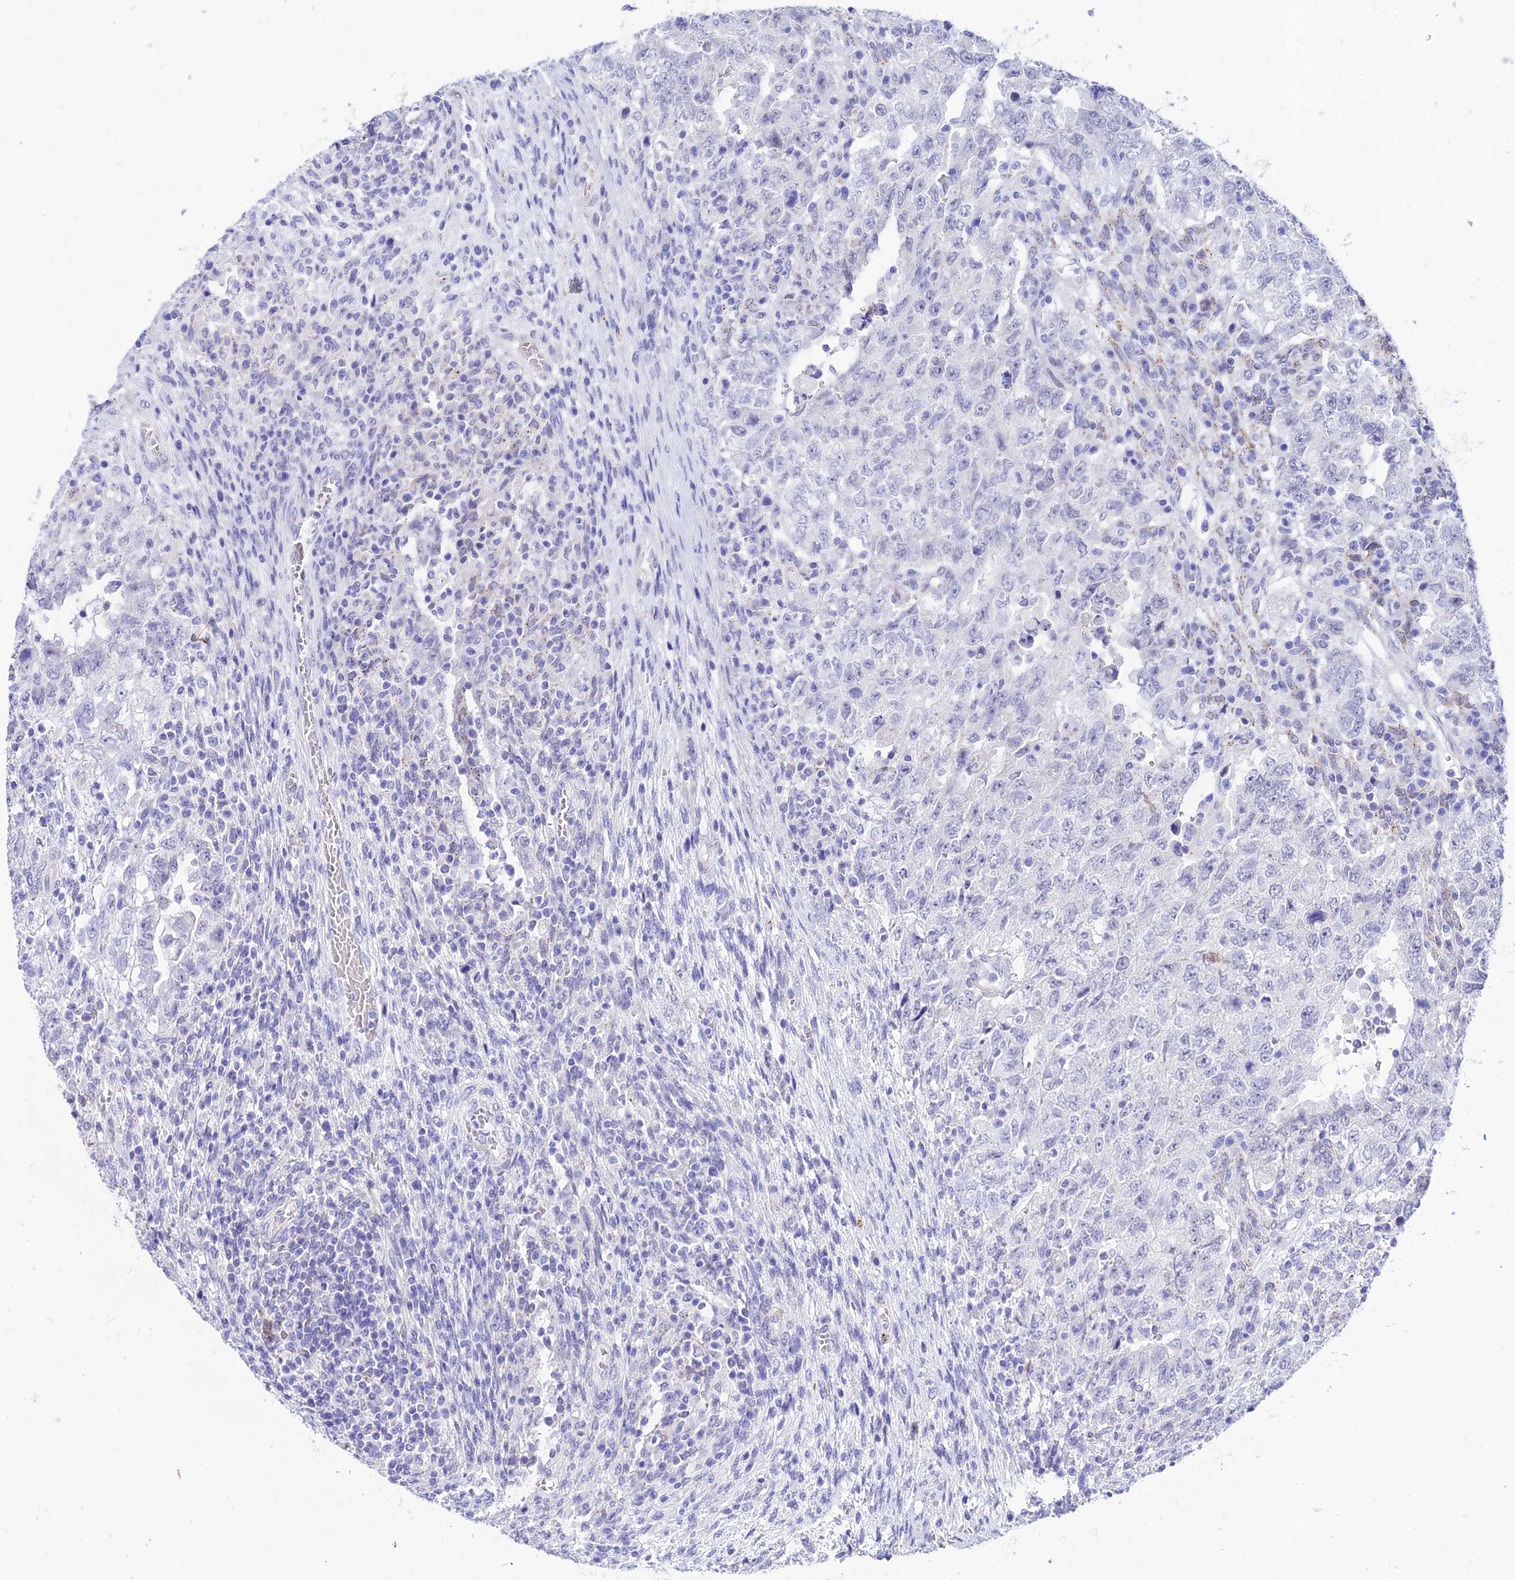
{"staining": {"intensity": "negative", "quantity": "none", "location": "none"}, "tissue": "testis cancer", "cell_type": "Tumor cells", "image_type": "cancer", "snomed": [{"axis": "morphology", "description": "Carcinoma, Embryonal, NOS"}, {"axis": "topography", "description": "Testis"}], "caption": "The histopathology image exhibits no significant positivity in tumor cells of testis cancer.", "gene": "TAC3", "patient": {"sex": "male", "age": 26}}